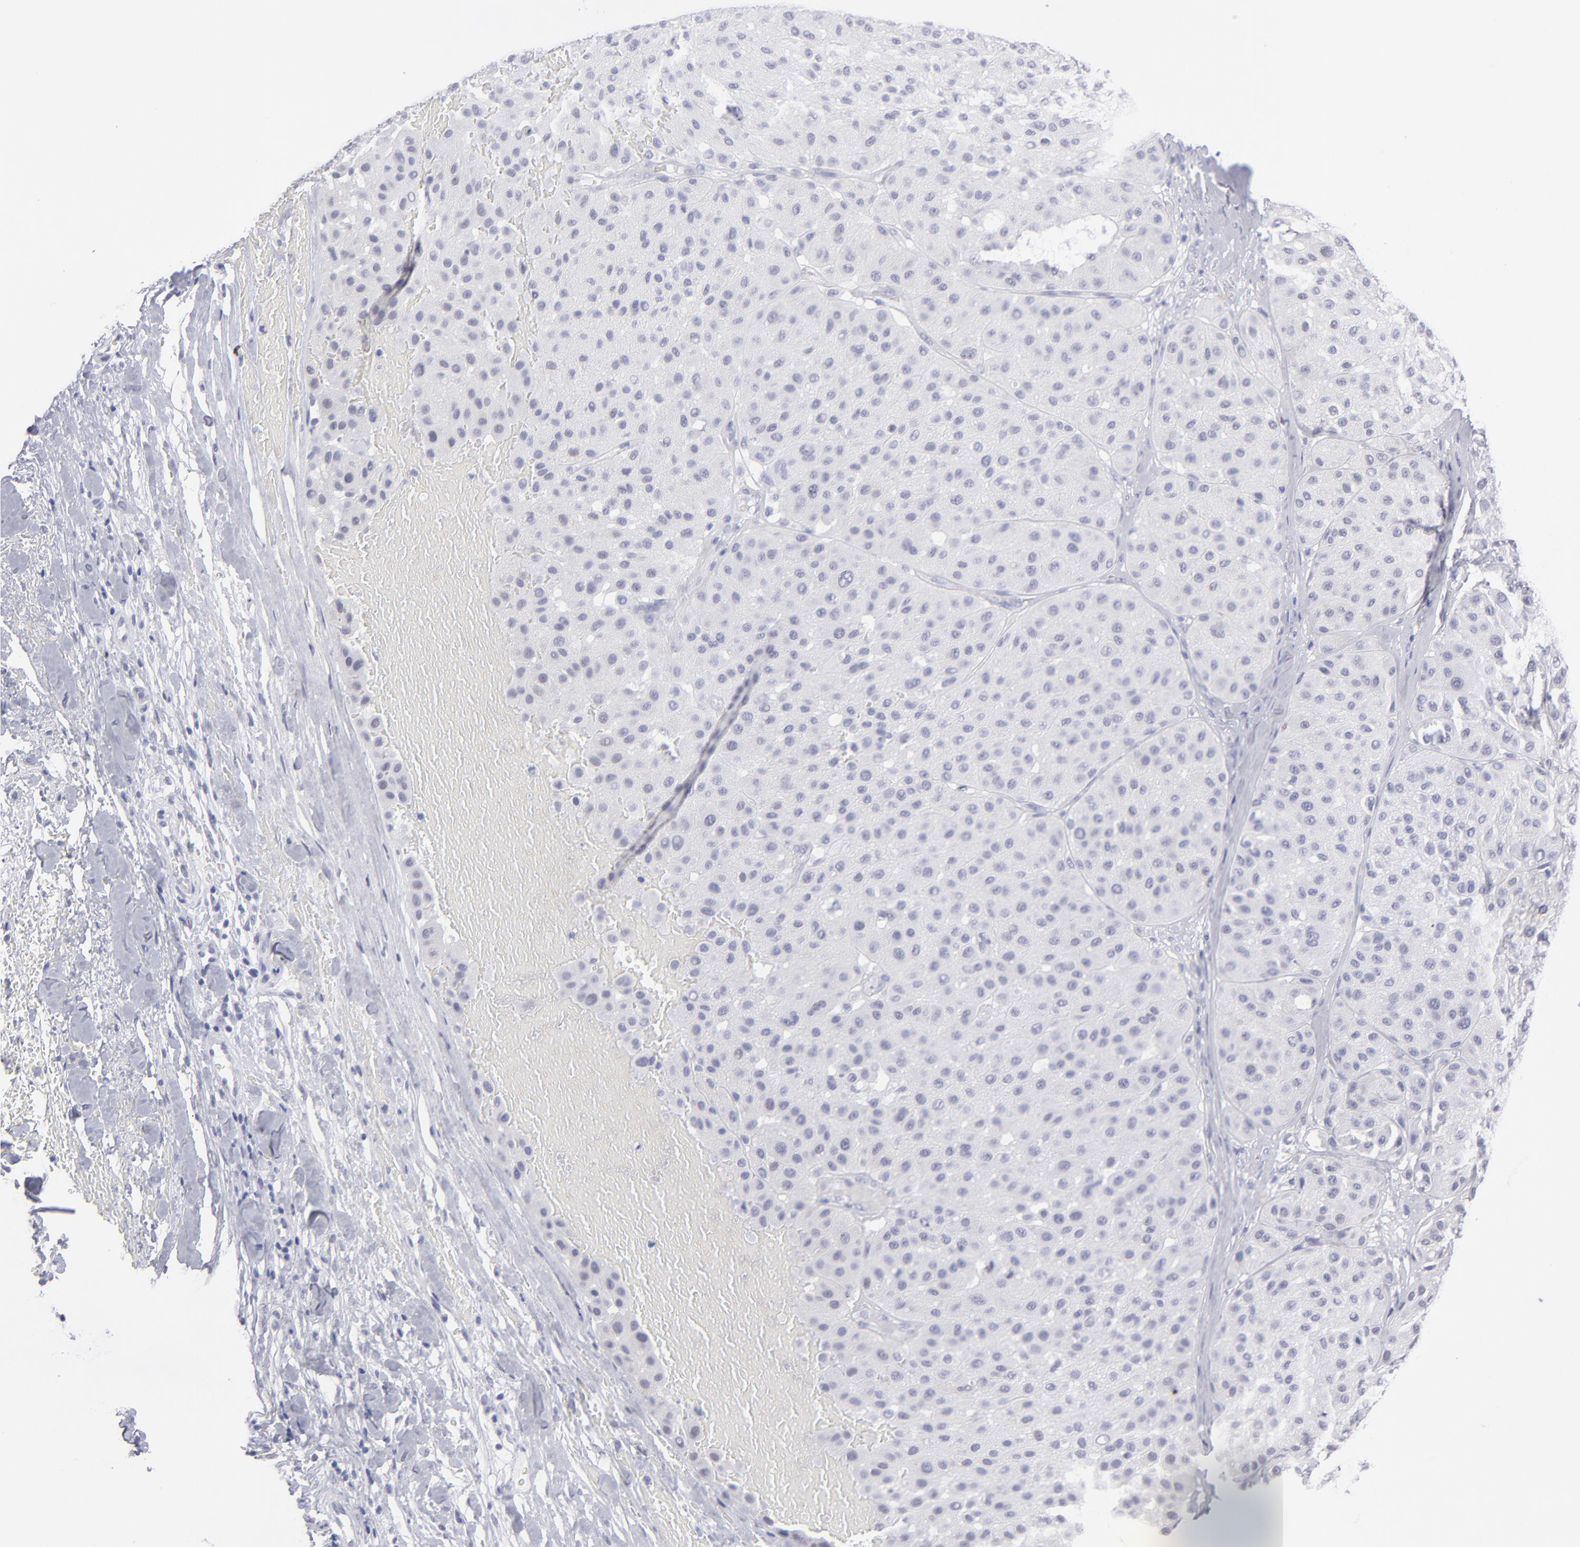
{"staining": {"intensity": "negative", "quantity": "none", "location": "none"}, "tissue": "melanoma", "cell_type": "Tumor cells", "image_type": "cancer", "snomed": [{"axis": "morphology", "description": "Normal tissue, NOS"}, {"axis": "morphology", "description": "Malignant melanoma, Metastatic site"}, {"axis": "topography", "description": "Skin"}], "caption": "Immunohistochemistry image of melanoma stained for a protein (brown), which reveals no staining in tumor cells.", "gene": "ALDOB", "patient": {"sex": "male", "age": 41}}